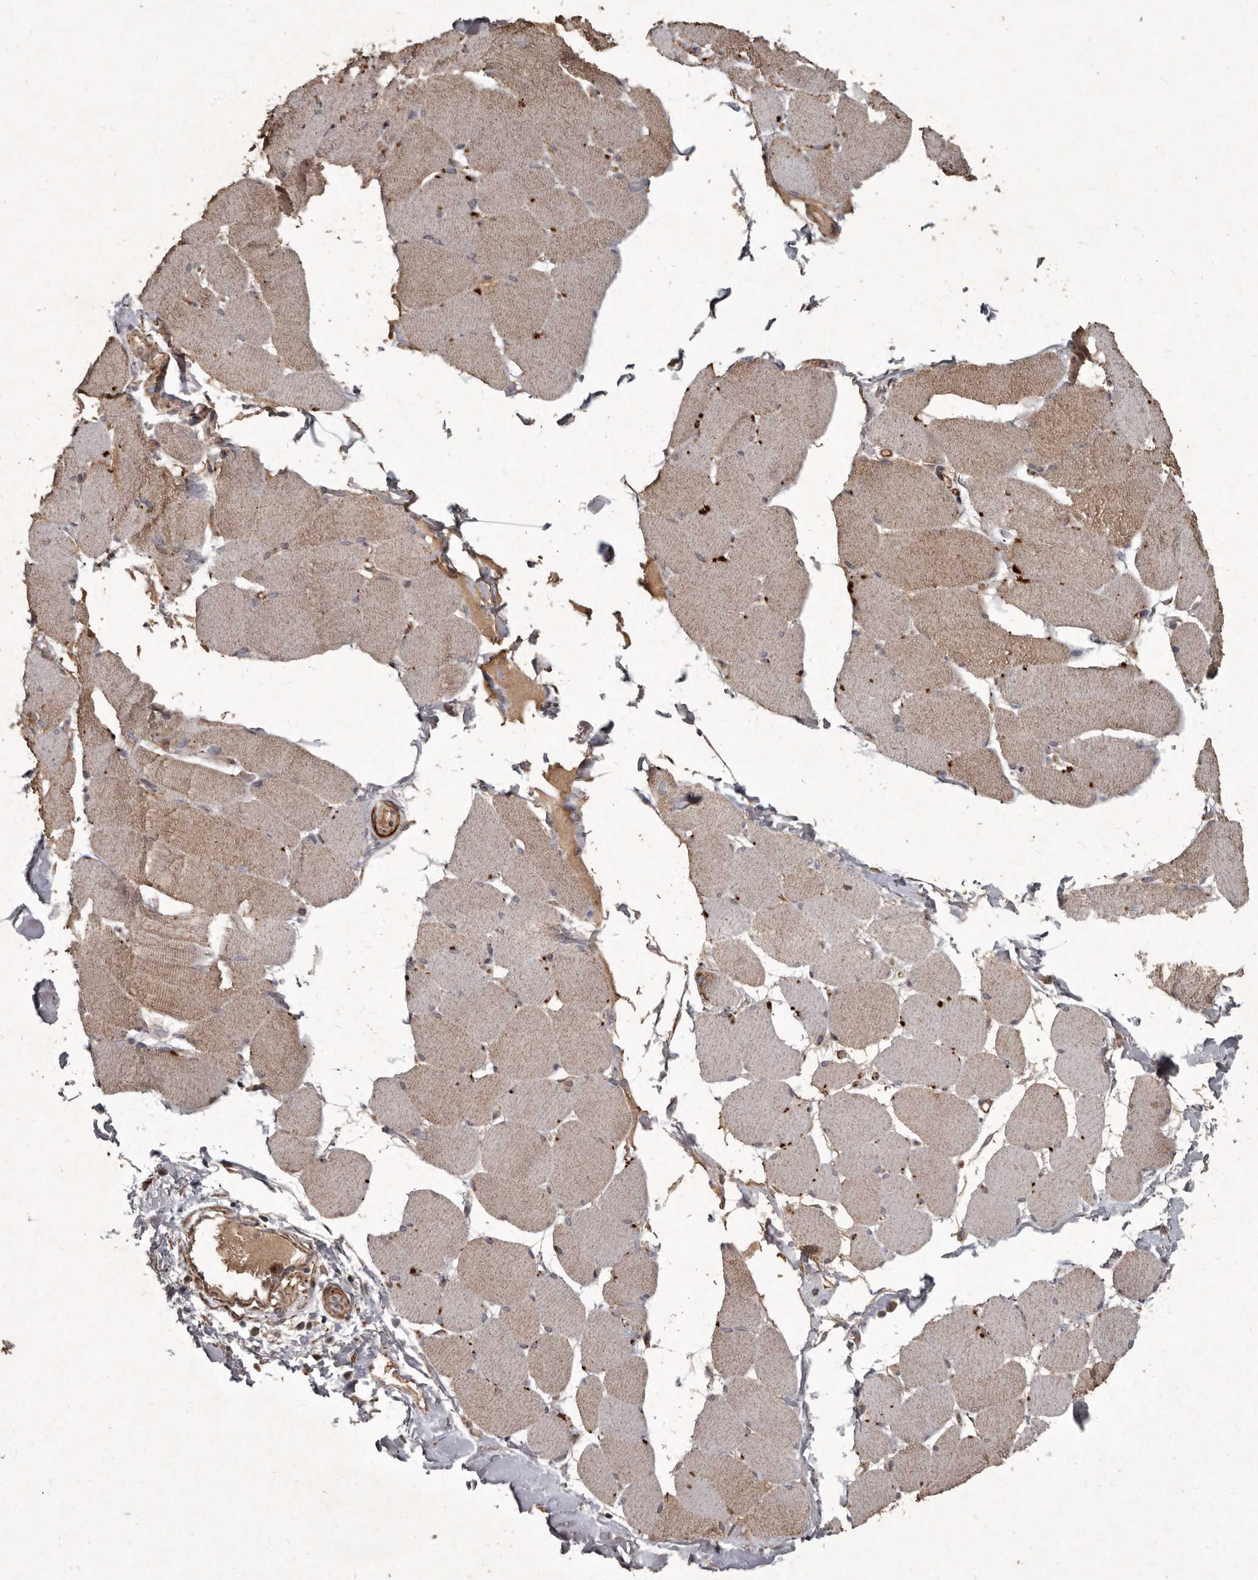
{"staining": {"intensity": "weak", "quantity": "25%-75%", "location": "cytoplasmic/membranous"}, "tissue": "skeletal muscle", "cell_type": "Myocytes", "image_type": "normal", "snomed": [{"axis": "morphology", "description": "Normal tissue, NOS"}, {"axis": "topography", "description": "Skin"}, {"axis": "topography", "description": "Skeletal muscle"}], "caption": "Benign skeletal muscle reveals weak cytoplasmic/membranous staining in about 25%-75% of myocytes (IHC, brightfield microscopy, high magnification)..", "gene": "MRPS15", "patient": {"sex": "male", "age": 83}}